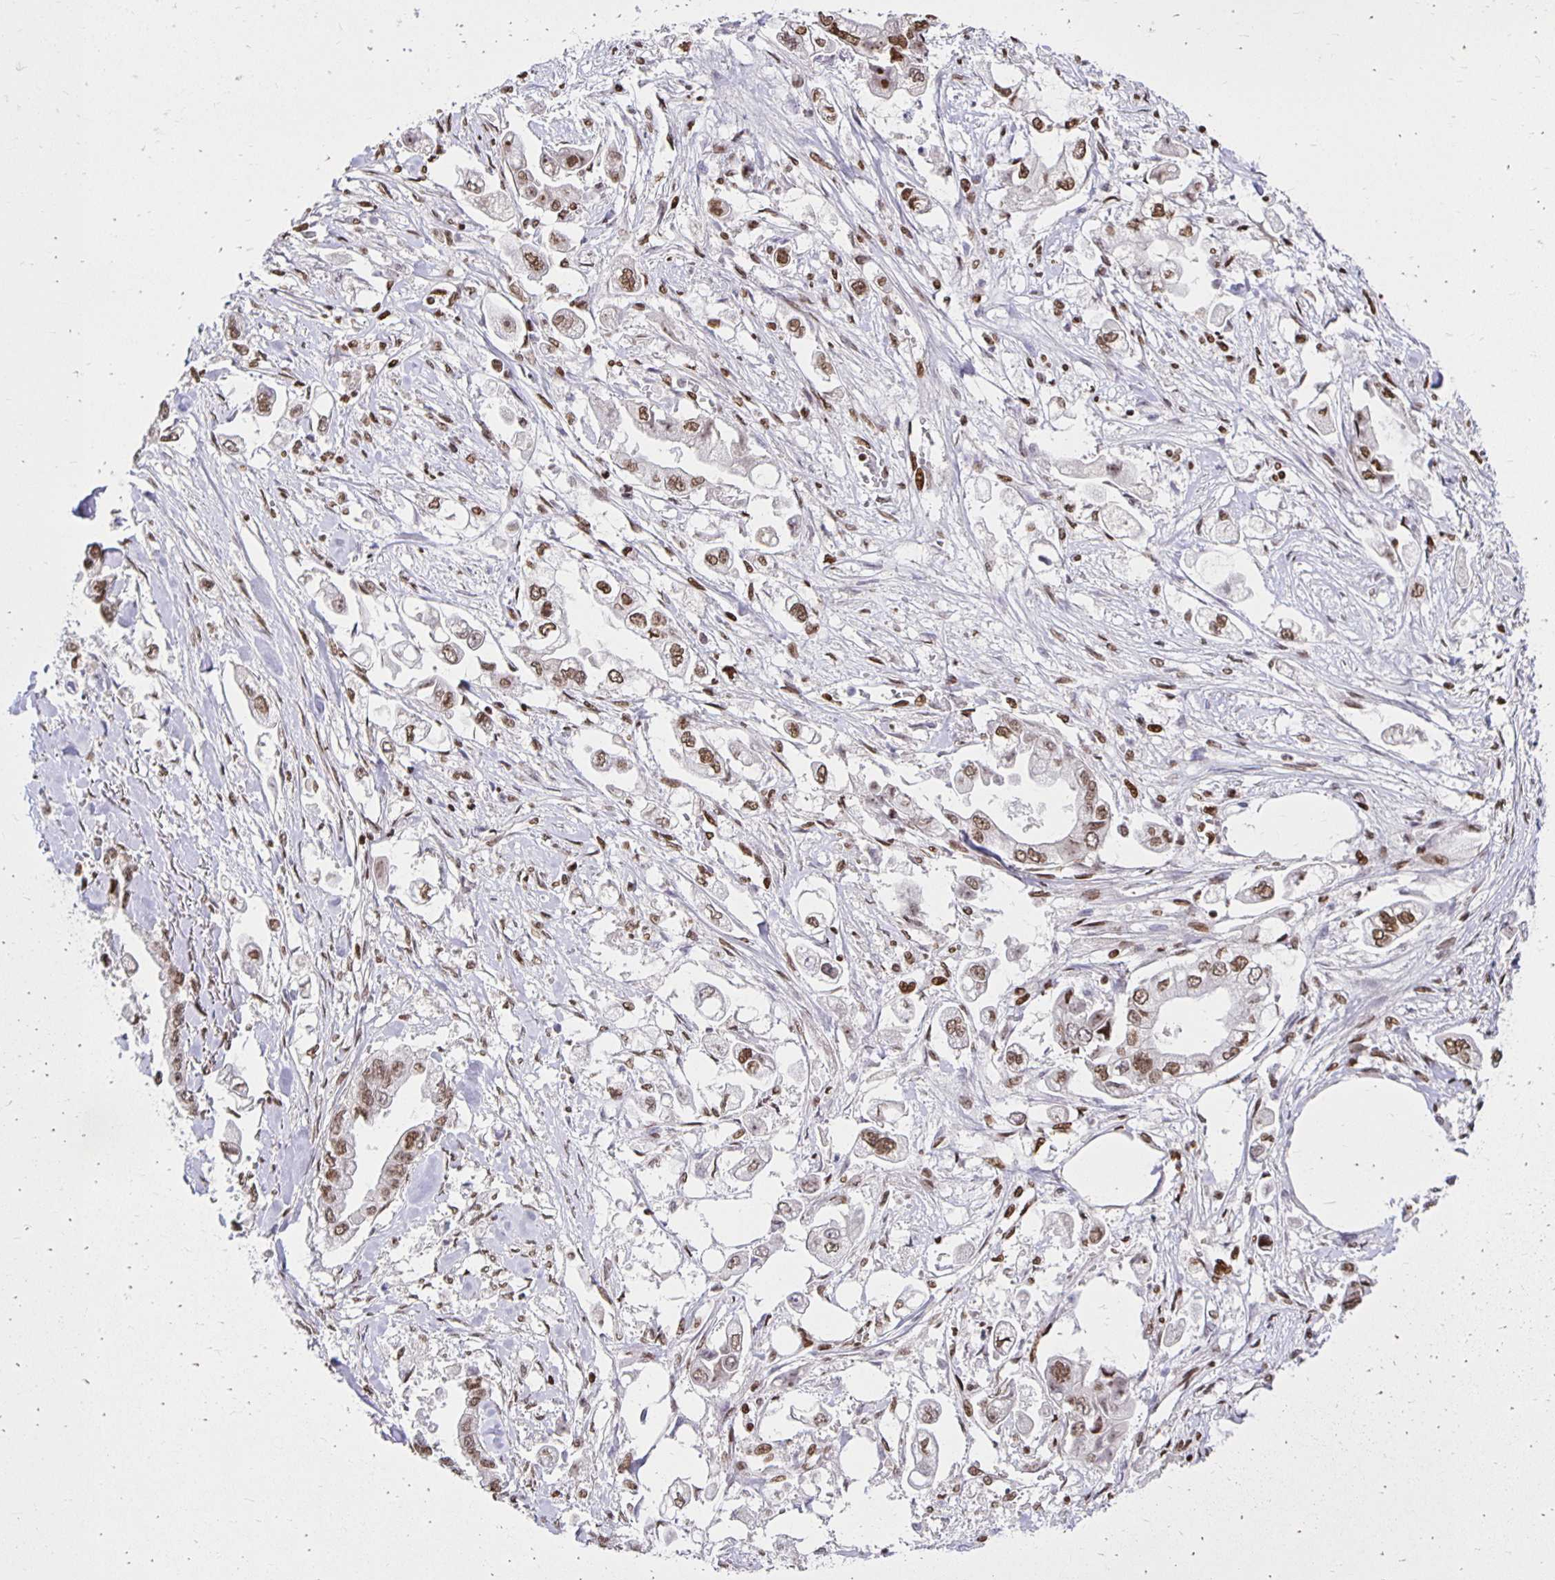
{"staining": {"intensity": "moderate", "quantity": ">75%", "location": "nuclear"}, "tissue": "stomach cancer", "cell_type": "Tumor cells", "image_type": "cancer", "snomed": [{"axis": "morphology", "description": "Adenocarcinoma, NOS"}, {"axis": "topography", "description": "Stomach"}], "caption": "The micrograph exhibits a brown stain indicating the presence of a protein in the nuclear of tumor cells in stomach cancer.", "gene": "ZNF579", "patient": {"sex": "male", "age": 62}}